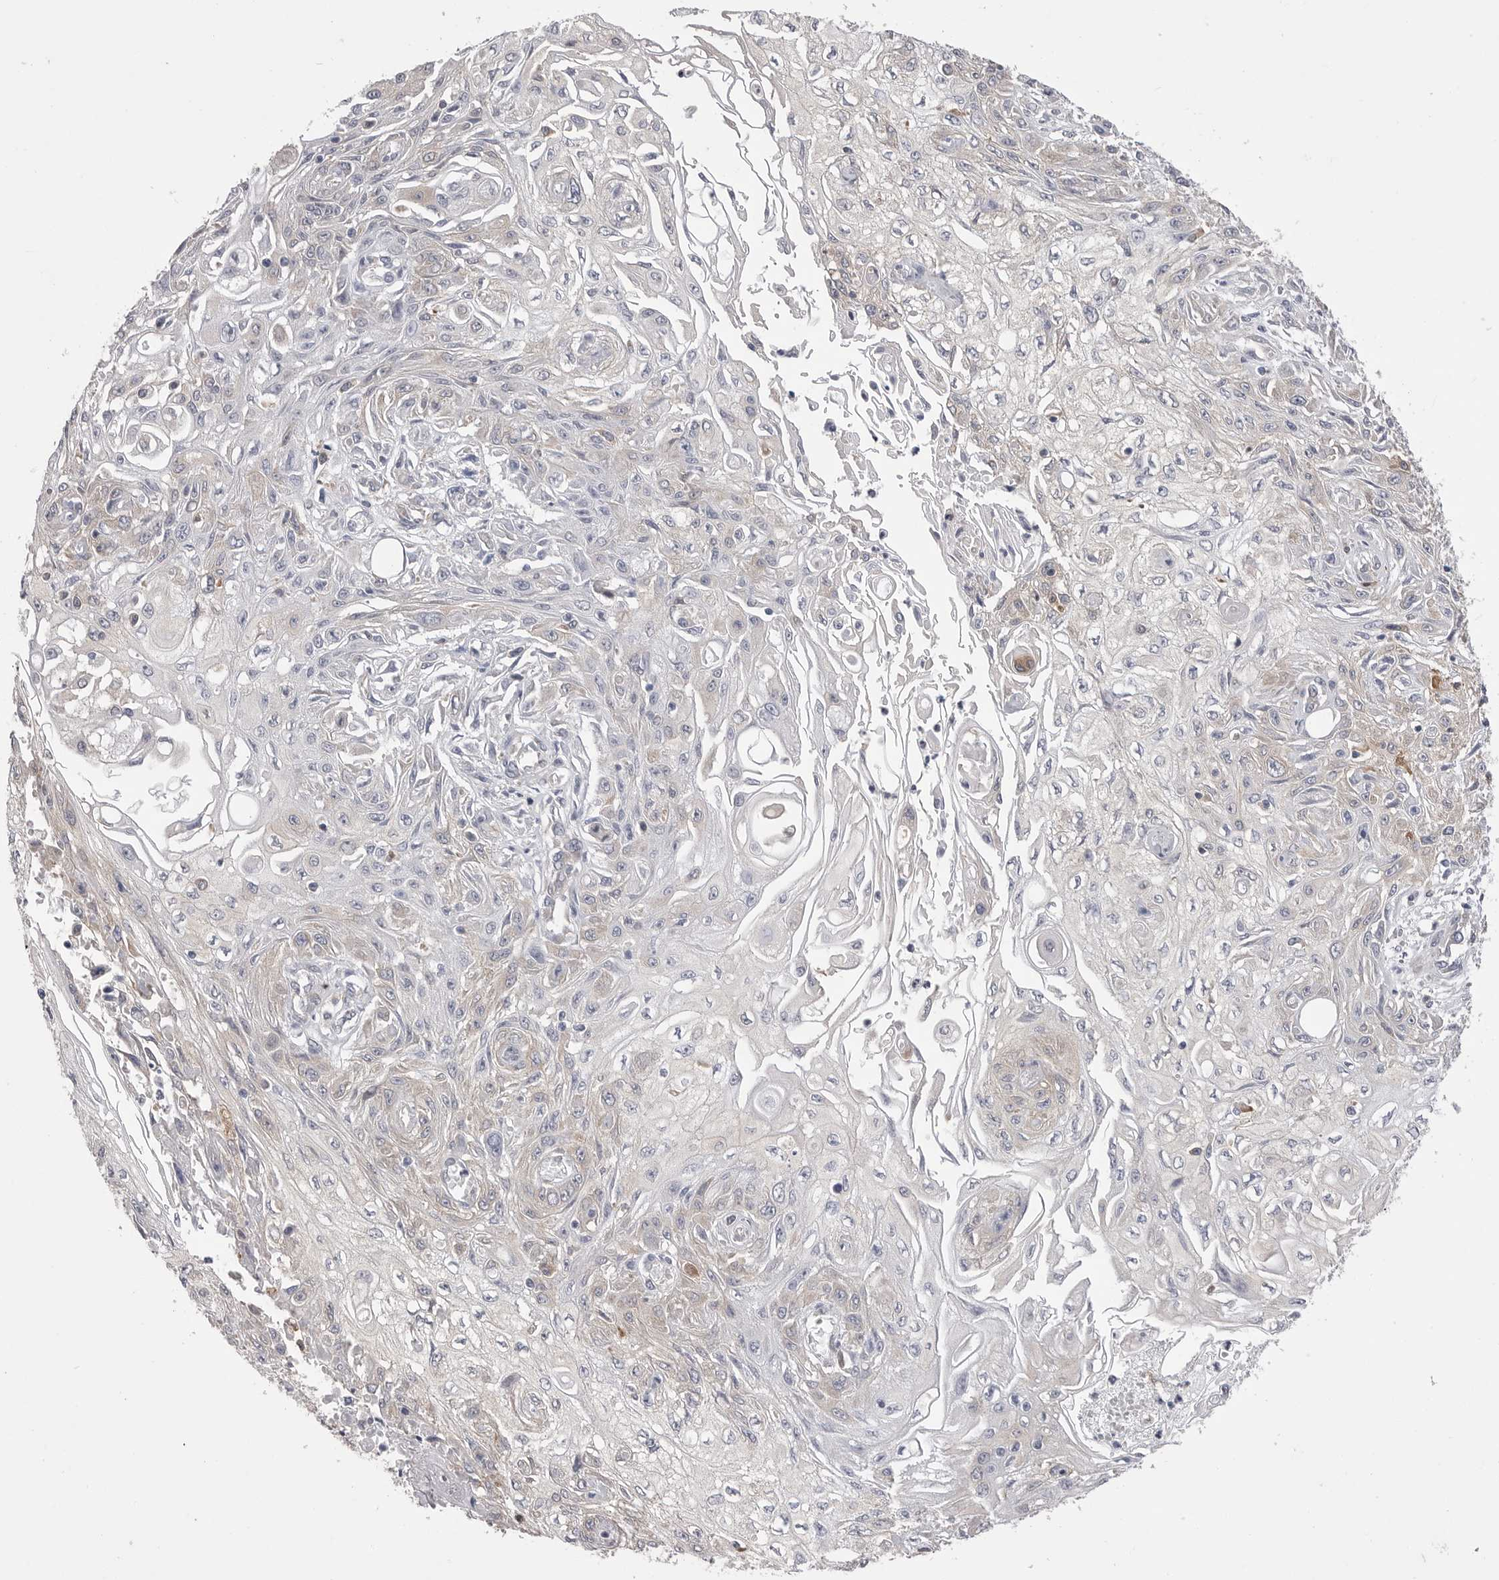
{"staining": {"intensity": "negative", "quantity": "none", "location": "none"}, "tissue": "skin cancer", "cell_type": "Tumor cells", "image_type": "cancer", "snomed": [{"axis": "morphology", "description": "Squamous cell carcinoma, NOS"}, {"axis": "morphology", "description": "Squamous cell carcinoma, metastatic, NOS"}, {"axis": "topography", "description": "Skin"}, {"axis": "topography", "description": "Lymph node"}], "caption": "A histopathology image of skin cancer stained for a protein demonstrates no brown staining in tumor cells.", "gene": "VAC14", "patient": {"sex": "male", "age": 75}}